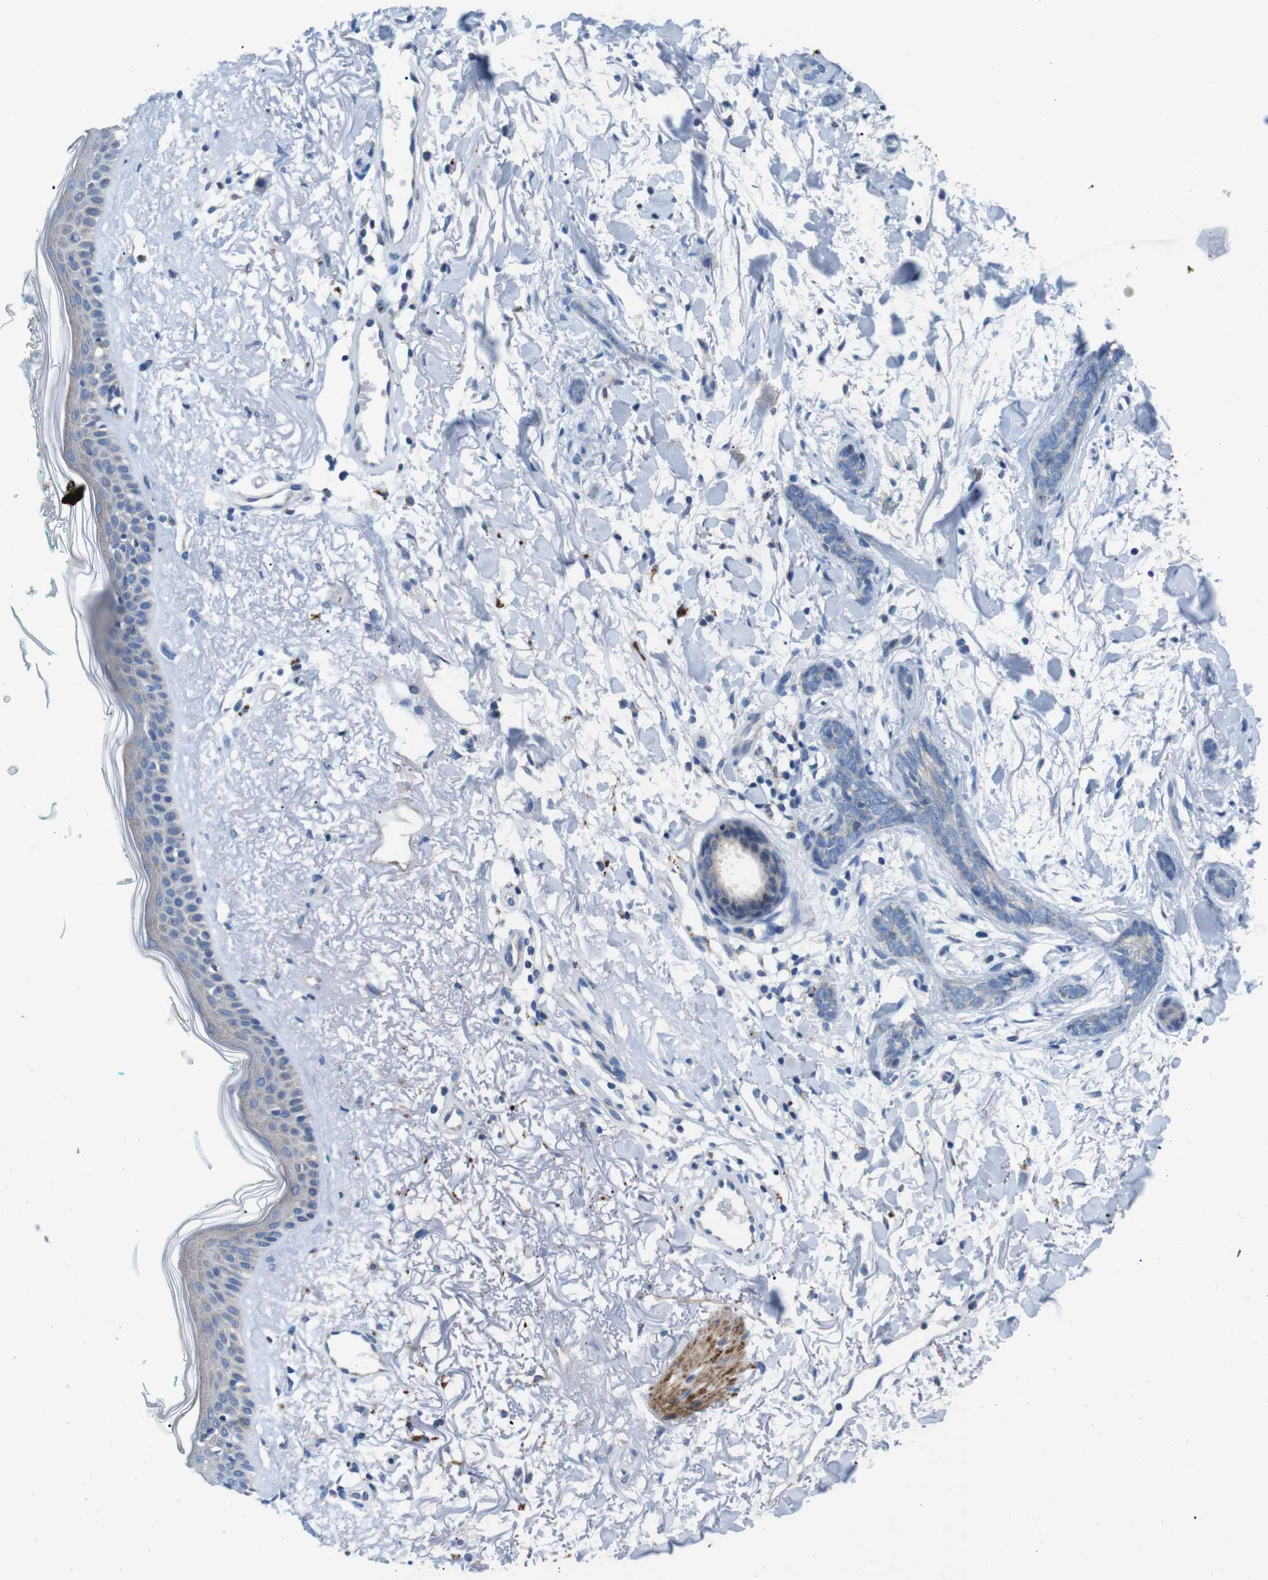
{"staining": {"intensity": "negative", "quantity": "none", "location": "none"}, "tissue": "skin cancer", "cell_type": "Tumor cells", "image_type": "cancer", "snomed": [{"axis": "morphology", "description": "Basal cell carcinoma"}, {"axis": "morphology", "description": "Adnexal tumor, benign"}, {"axis": "topography", "description": "Skin"}], "caption": "IHC of human skin cancer exhibits no expression in tumor cells. (Immunohistochemistry (ihc), brightfield microscopy, high magnification).", "gene": "F2RL1", "patient": {"sex": "female", "age": 42}}